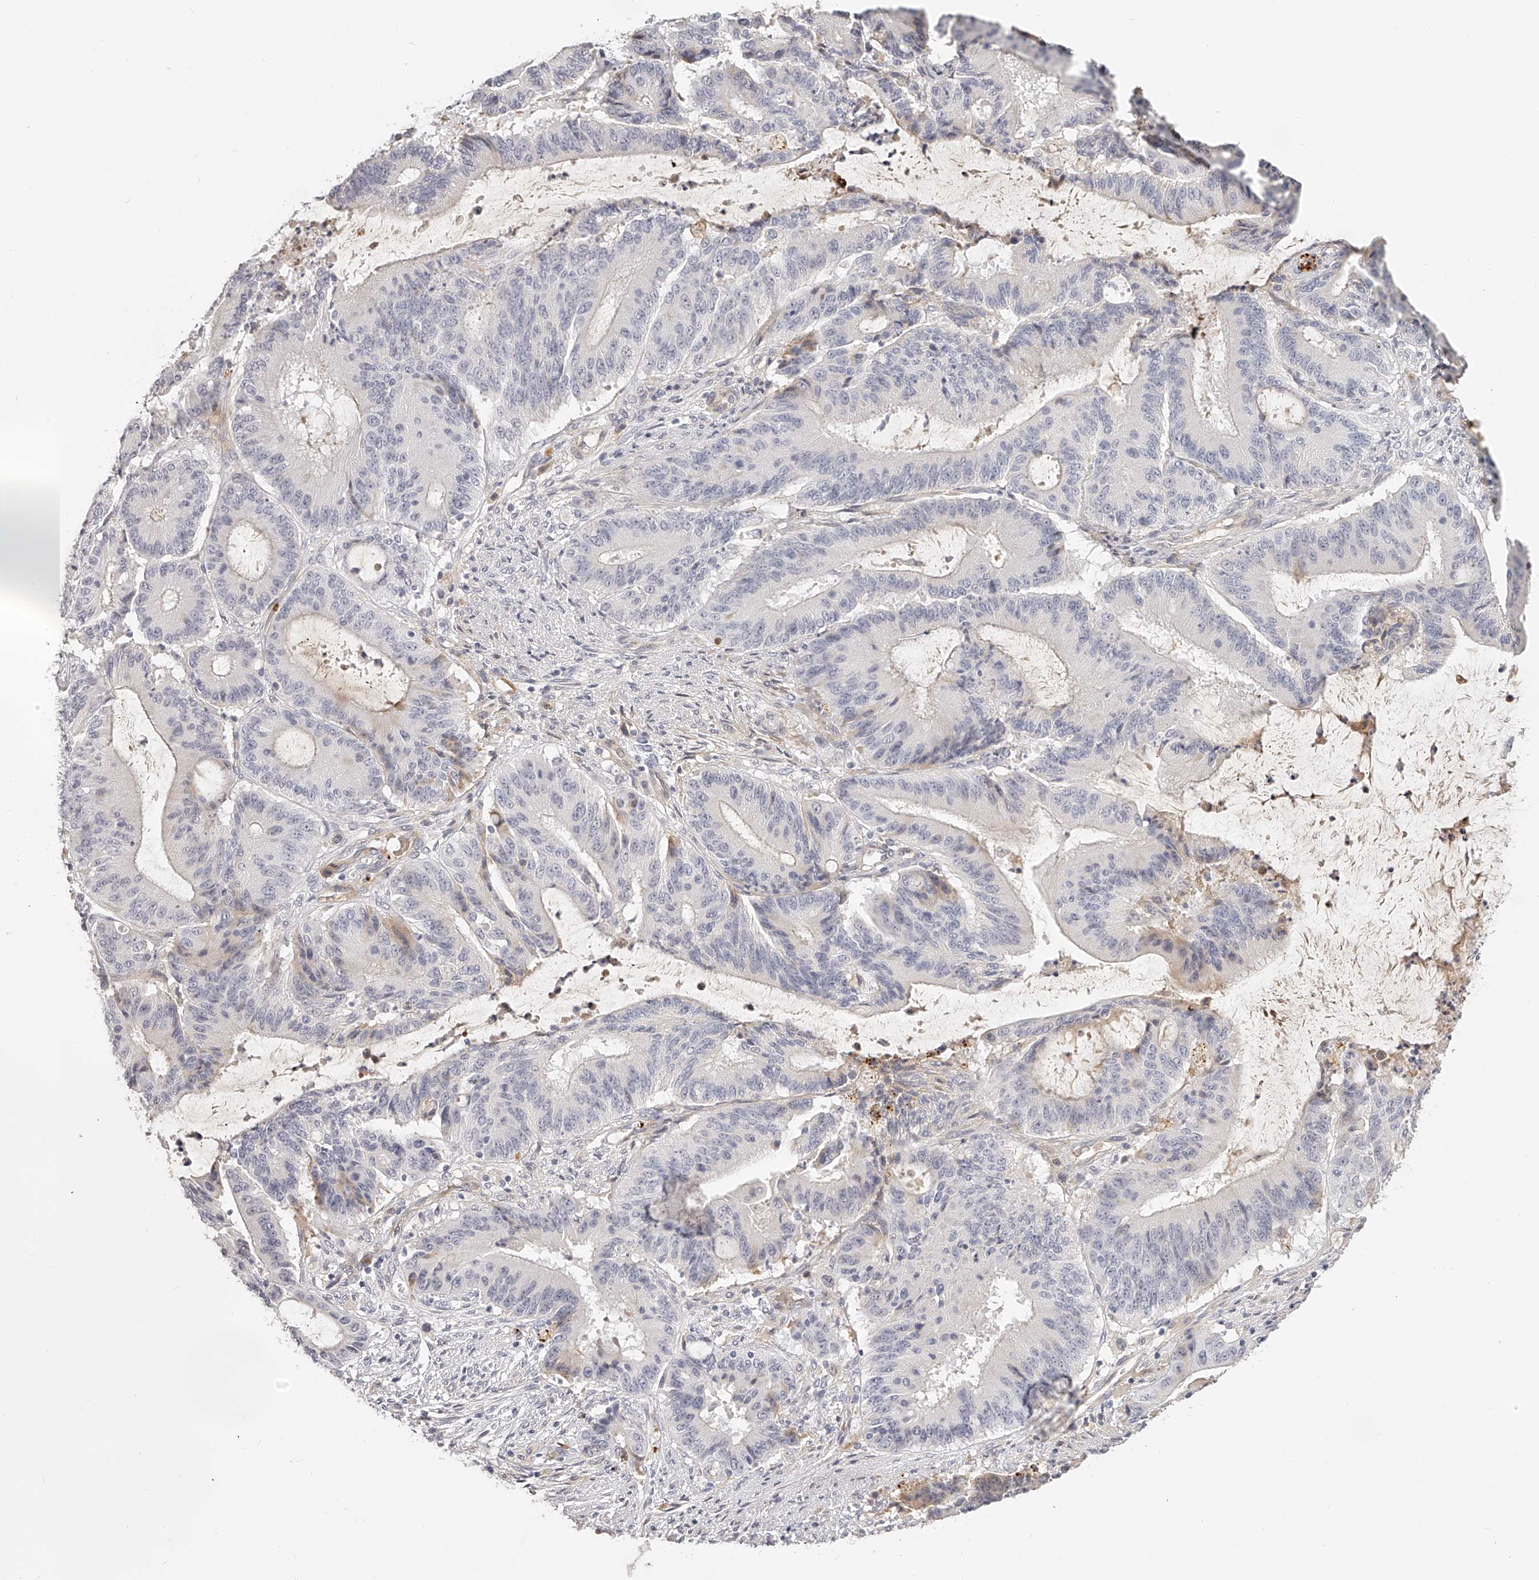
{"staining": {"intensity": "weak", "quantity": "<25%", "location": "cytoplasmic/membranous"}, "tissue": "liver cancer", "cell_type": "Tumor cells", "image_type": "cancer", "snomed": [{"axis": "morphology", "description": "Normal tissue, NOS"}, {"axis": "morphology", "description": "Cholangiocarcinoma"}, {"axis": "topography", "description": "Liver"}, {"axis": "topography", "description": "Peripheral nerve tissue"}], "caption": "The IHC photomicrograph has no significant staining in tumor cells of liver cholangiocarcinoma tissue.", "gene": "ITGB3", "patient": {"sex": "female", "age": 73}}